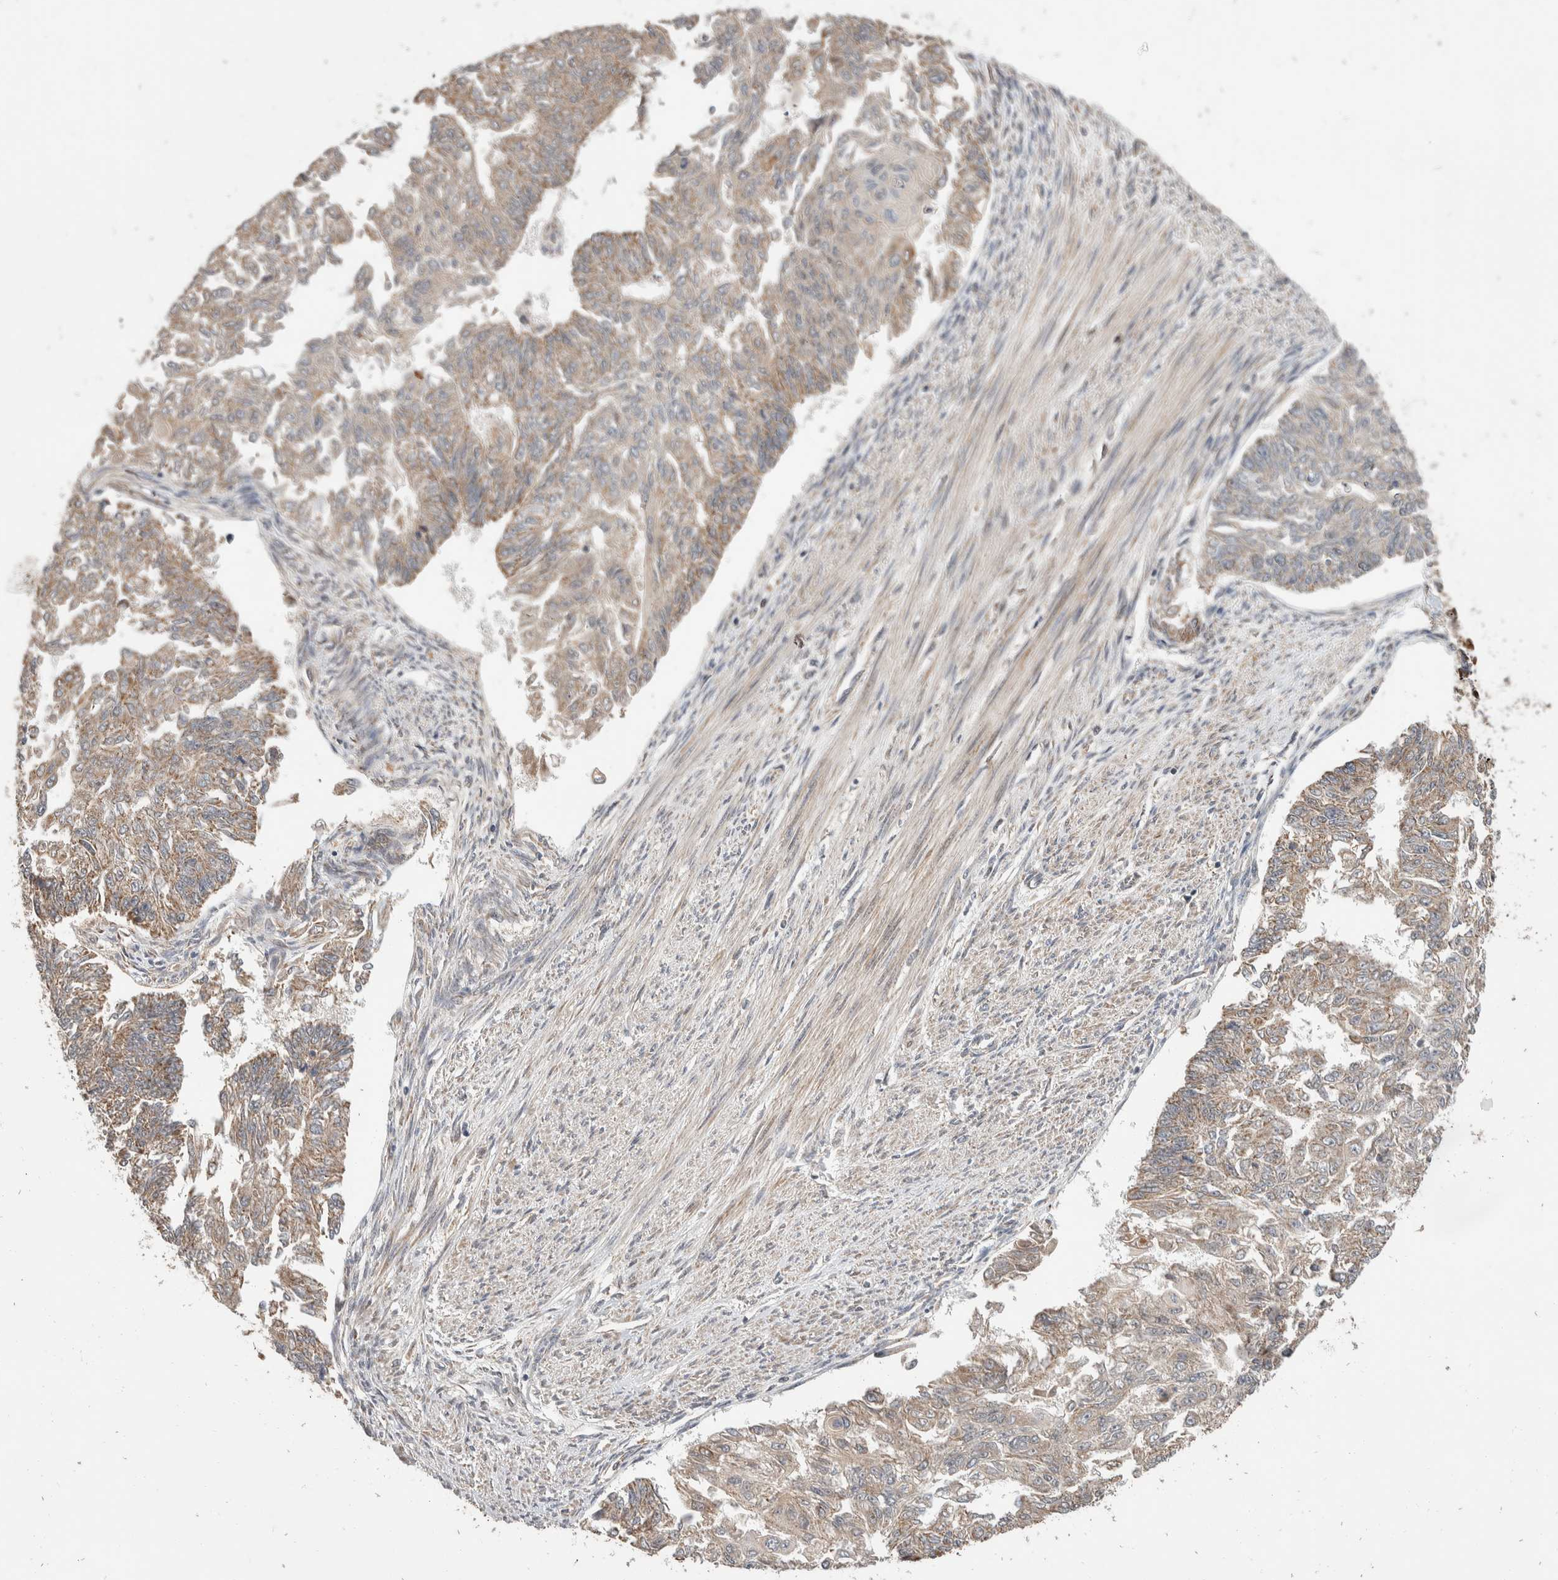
{"staining": {"intensity": "weak", "quantity": ">75%", "location": "cytoplasmic/membranous"}, "tissue": "endometrial cancer", "cell_type": "Tumor cells", "image_type": "cancer", "snomed": [{"axis": "morphology", "description": "Adenocarcinoma, NOS"}, {"axis": "topography", "description": "Endometrium"}], "caption": "A brown stain shows weak cytoplasmic/membranous positivity of a protein in adenocarcinoma (endometrial) tumor cells.", "gene": "ABHD11", "patient": {"sex": "female", "age": 32}}